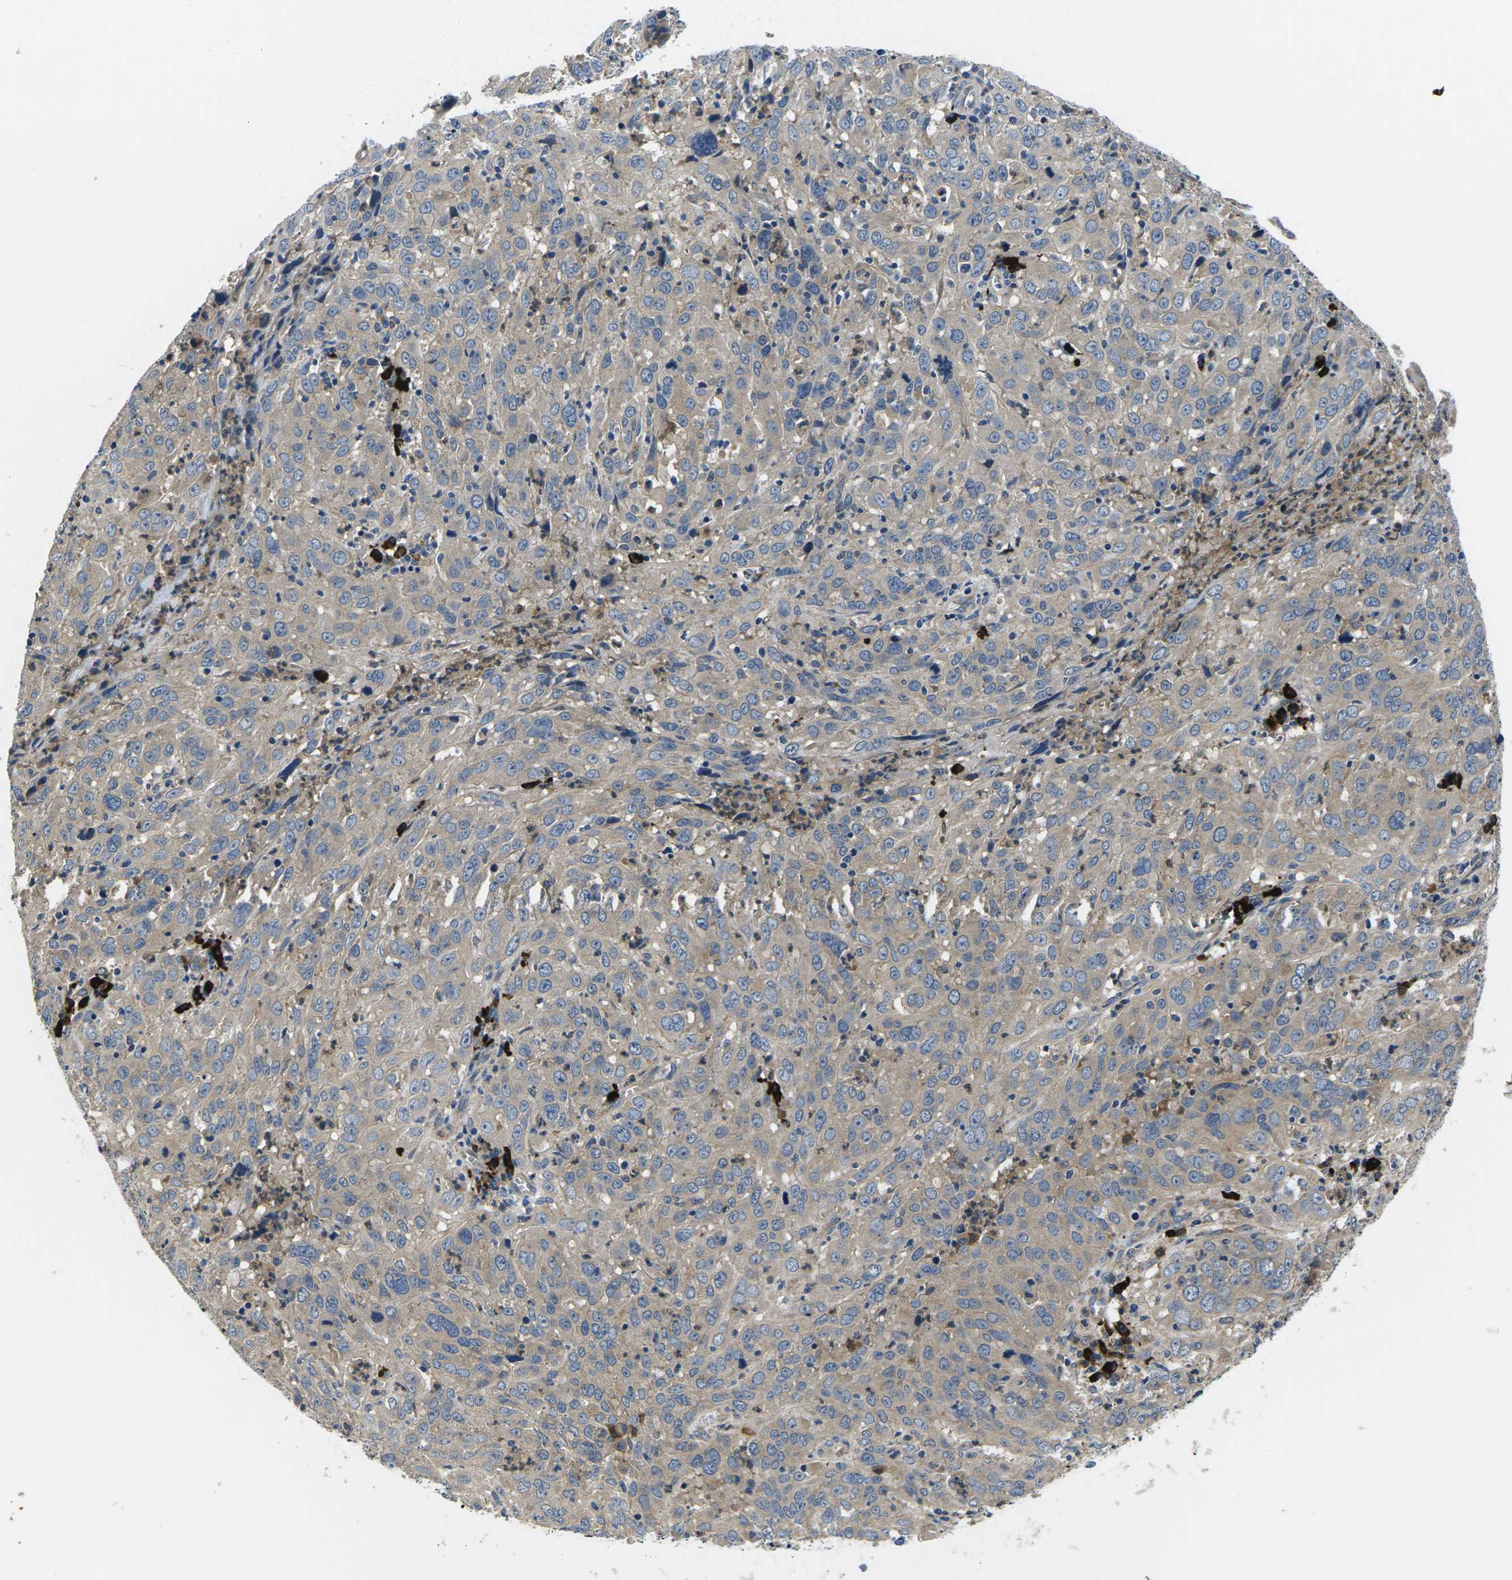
{"staining": {"intensity": "negative", "quantity": "none", "location": "none"}, "tissue": "cervical cancer", "cell_type": "Tumor cells", "image_type": "cancer", "snomed": [{"axis": "morphology", "description": "Squamous cell carcinoma, NOS"}, {"axis": "topography", "description": "Cervix"}], "caption": "IHC of cervical squamous cell carcinoma shows no staining in tumor cells.", "gene": "PLCE1", "patient": {"sex": "female", "age": 32}}